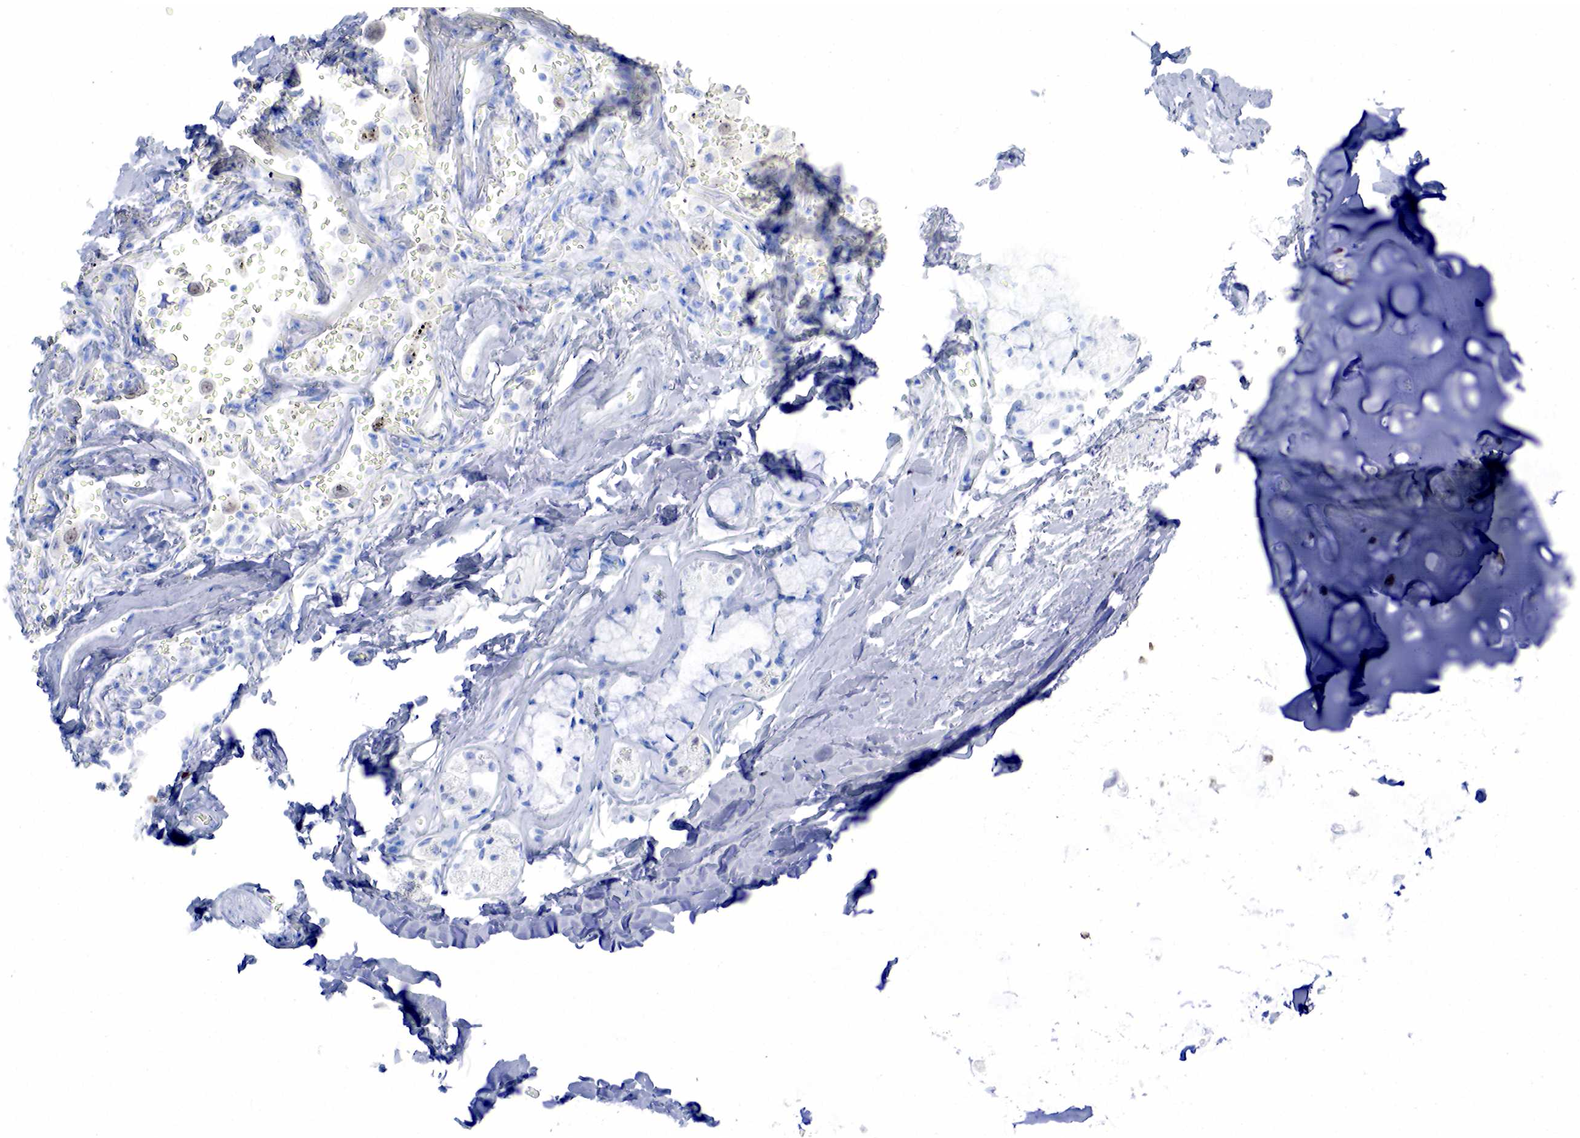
{"staining": {"intensity": "negative", "quantity": "none", "location": "none"}, "tissue": "adipose tissue", "cell_type": "Adipocytes", "image_type": "normal", "snomed": [{"axis": "morphology", "description": "Normal tissue, NOS"}, {"axis": "topography", "description": "Cartilage tissue"}, {"axis": "topography", "description": "Lung"}], "caption": "Immunohistochemical staining of benign adipose tissue demonstrates no significant expression in adipocytes. Brightfield microscopy of immunohistochemistry (IHC) stained with DAB (brown) and hematoxylin (blue), captured at high magnification.", "gene": "ESR1", "patient": {"sex": "male", "age": 65}}